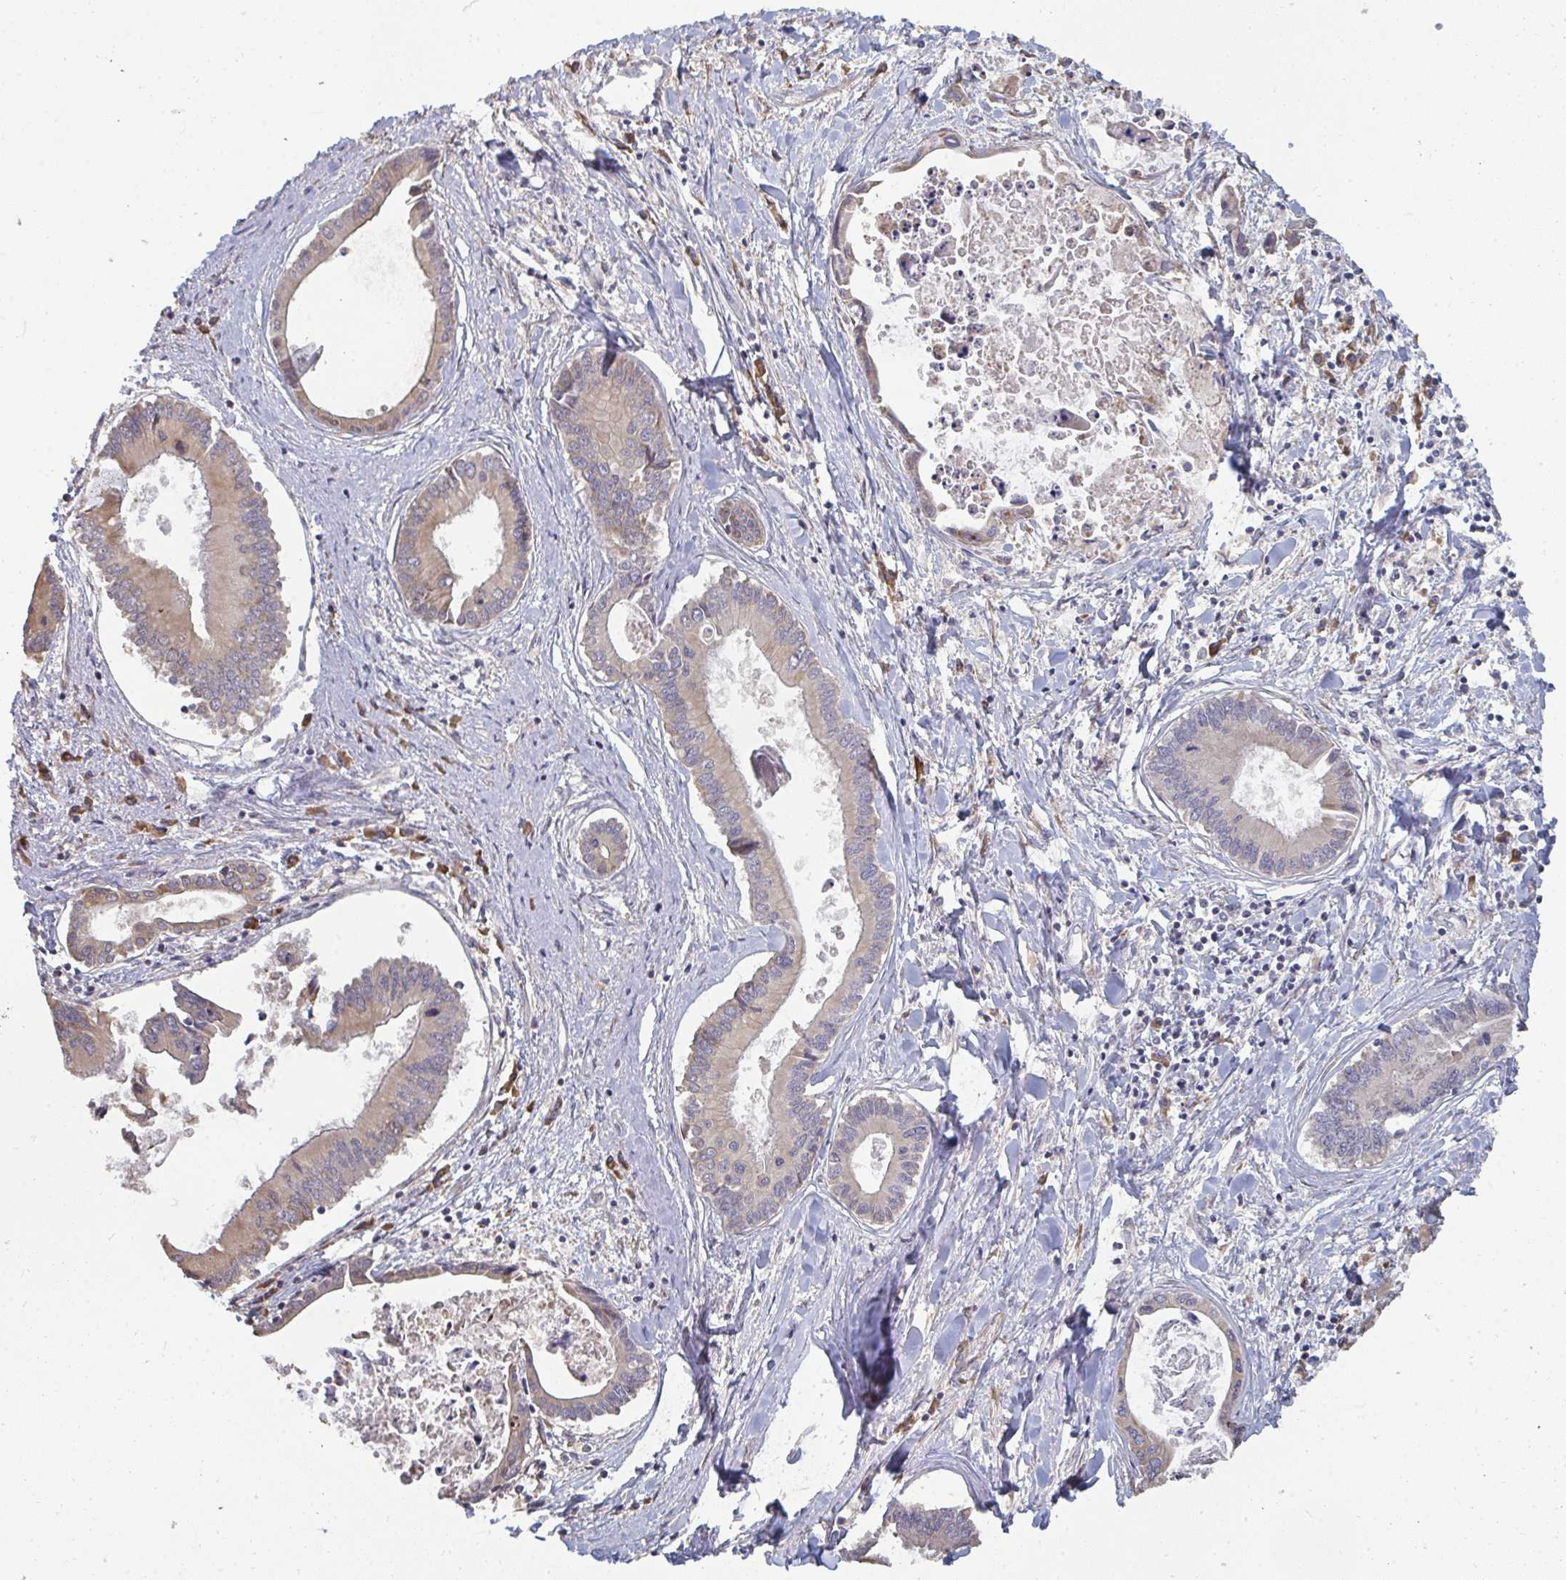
{"staining": {"intensity": "weak", "quantity": "<25%", "location": "cytoplasmic/membranous"}, "tissue": "liver cancer", "cell_type": "Tumor cells", "image_type": "cancer", "snomed": [{"axis": "morphology", "description": "Cholangiocarcinoma"}, {"axis": "topography", "description": "Liver"}], "caption": "A micrograph of human liver cholangiocarcinoma is negative for staining in tumor cells.", "gene": "ZFYVE28", "patient": {"sex": "male", "age": 66}}